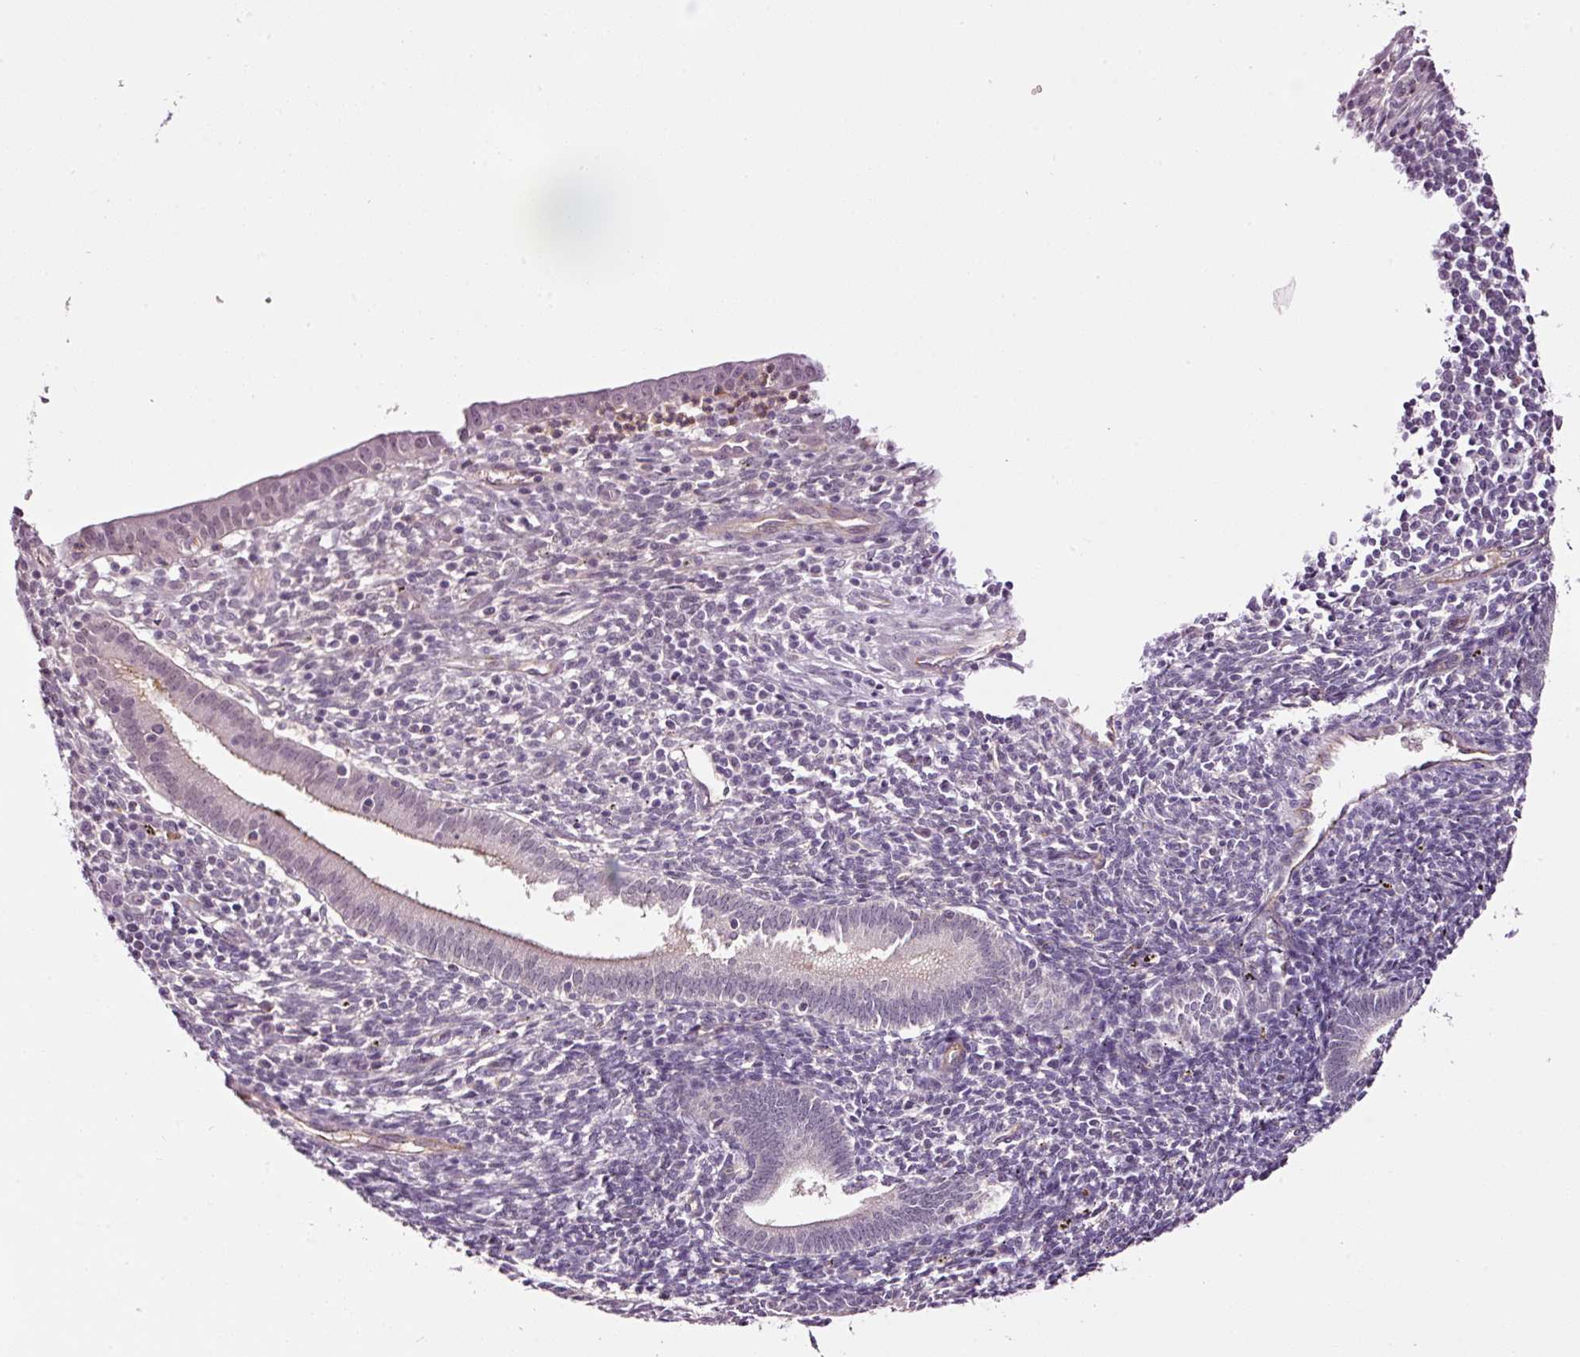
{"staining": {"intensity": "negative", "quantity": "none", "location": "none"}, "tissue": "endometrium", "cell_type": "Cells in endometrial stroma", "image_type": "normal", "snomed": [{"axis": "morphology", "description": "Normal tissue, NOS"}, {"axis": "topography", "description": "Endometrium"}], "caption": "IHC image of normal human endometrium stained for a protein (brown), which demonstrates no expression in cells in endometrial stroma.", "gene": "ABCB4", "patient": {"sex": "female", "age": 41}}